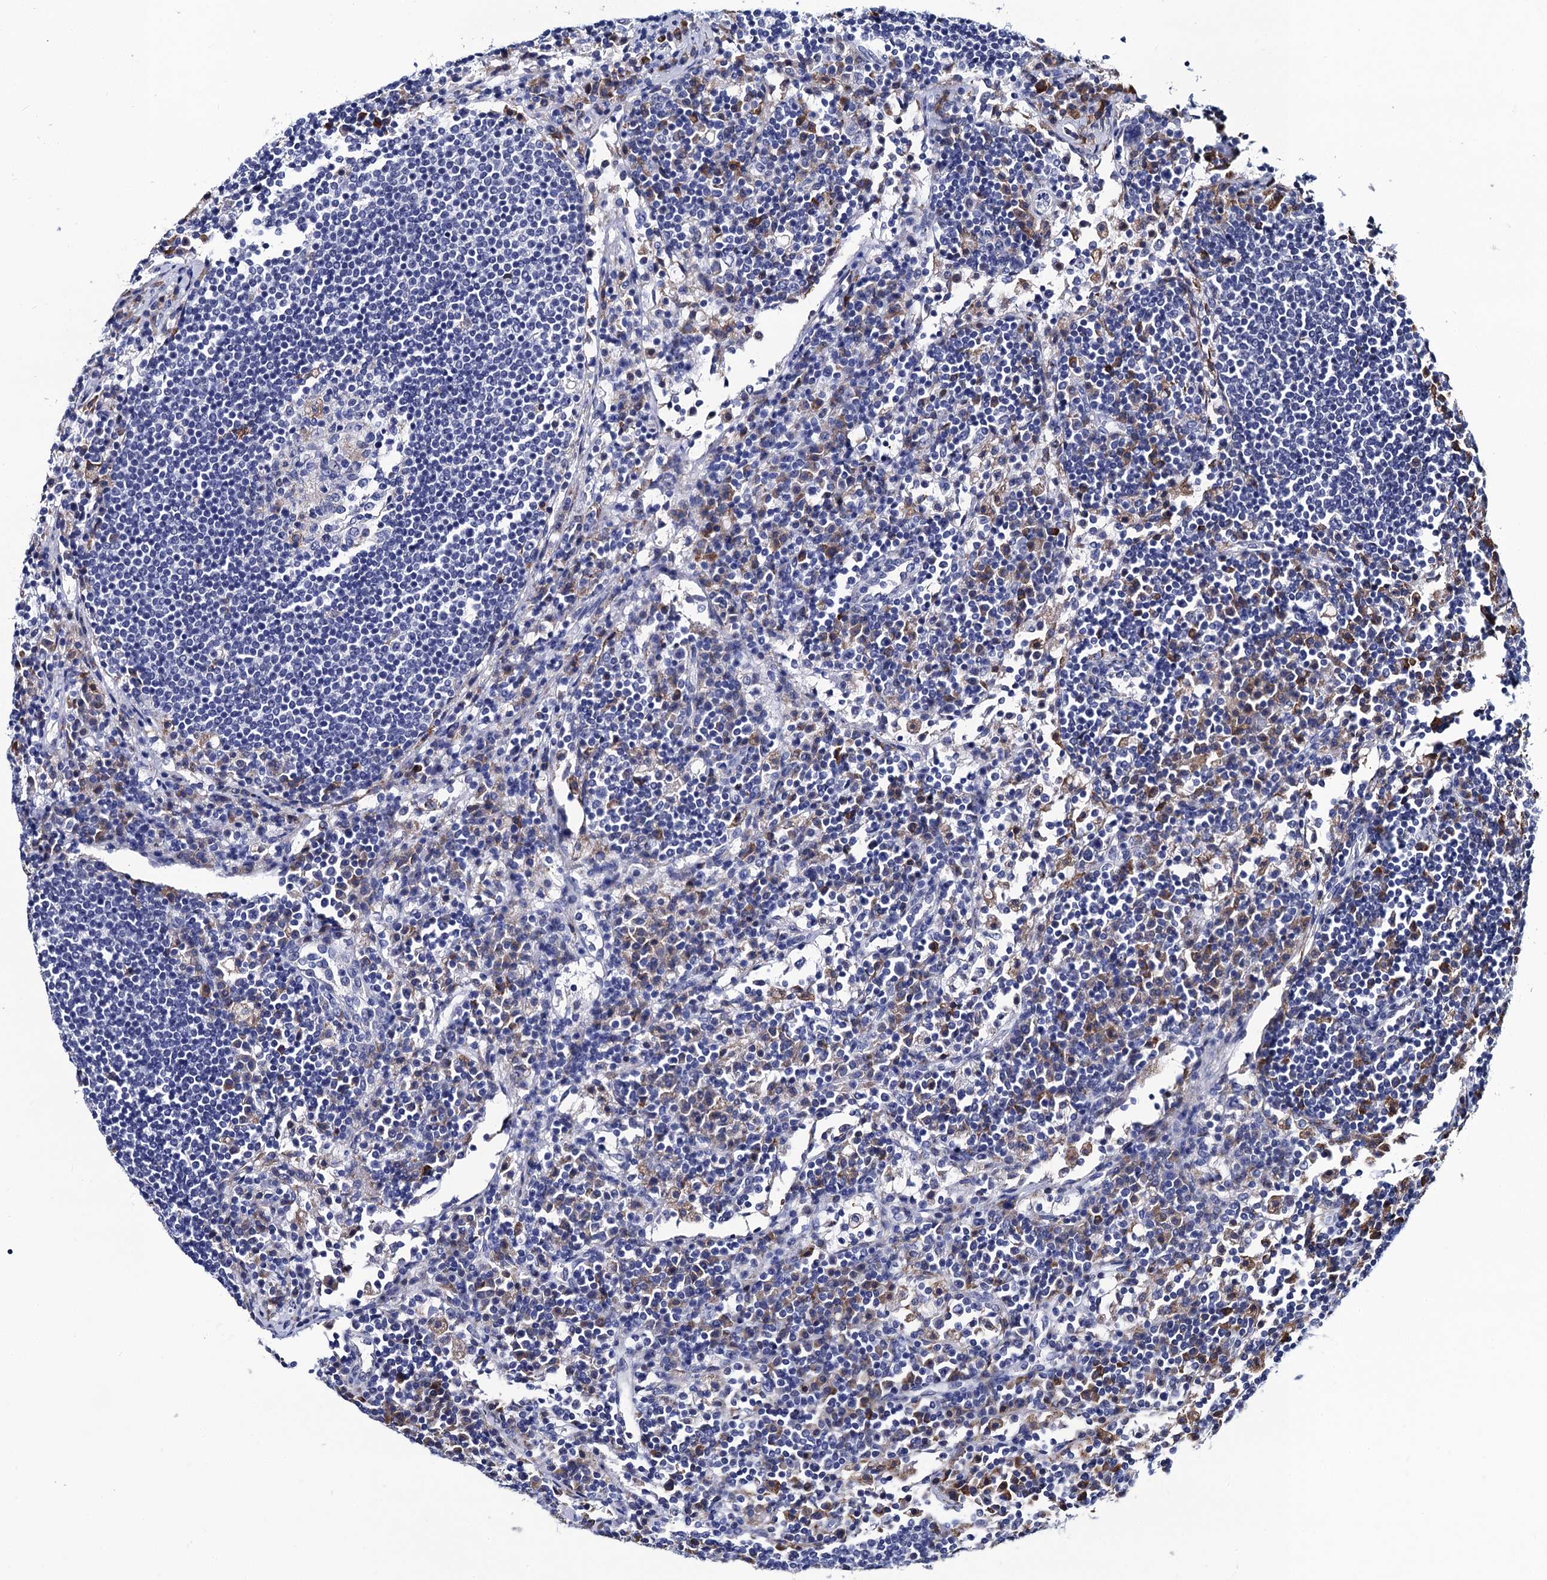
{"staining": {"intensity": "negative", "quantity": "none", "location": "none"}, "tissue": "lymph node", "cell_type": "Germinal center cells", "image_type": "normal", "snomed": [{"axis": "morphology", "description": "Normal tissue, NOS"}, {"axis": "topography", "description": "Lymph node"}], "caption": "Protein analysis of benign lymph node reveals no significant expression in germinal center cells. Brightfield microscopy of immunohistochemistry (IHC) stained with DAB (3,3'-diaminobenzidine) (brown) and hematoxylin (blue), captured at high magnification.", "gene": "SLC7A10", "patient": {"sex": "female", "age": 53}}